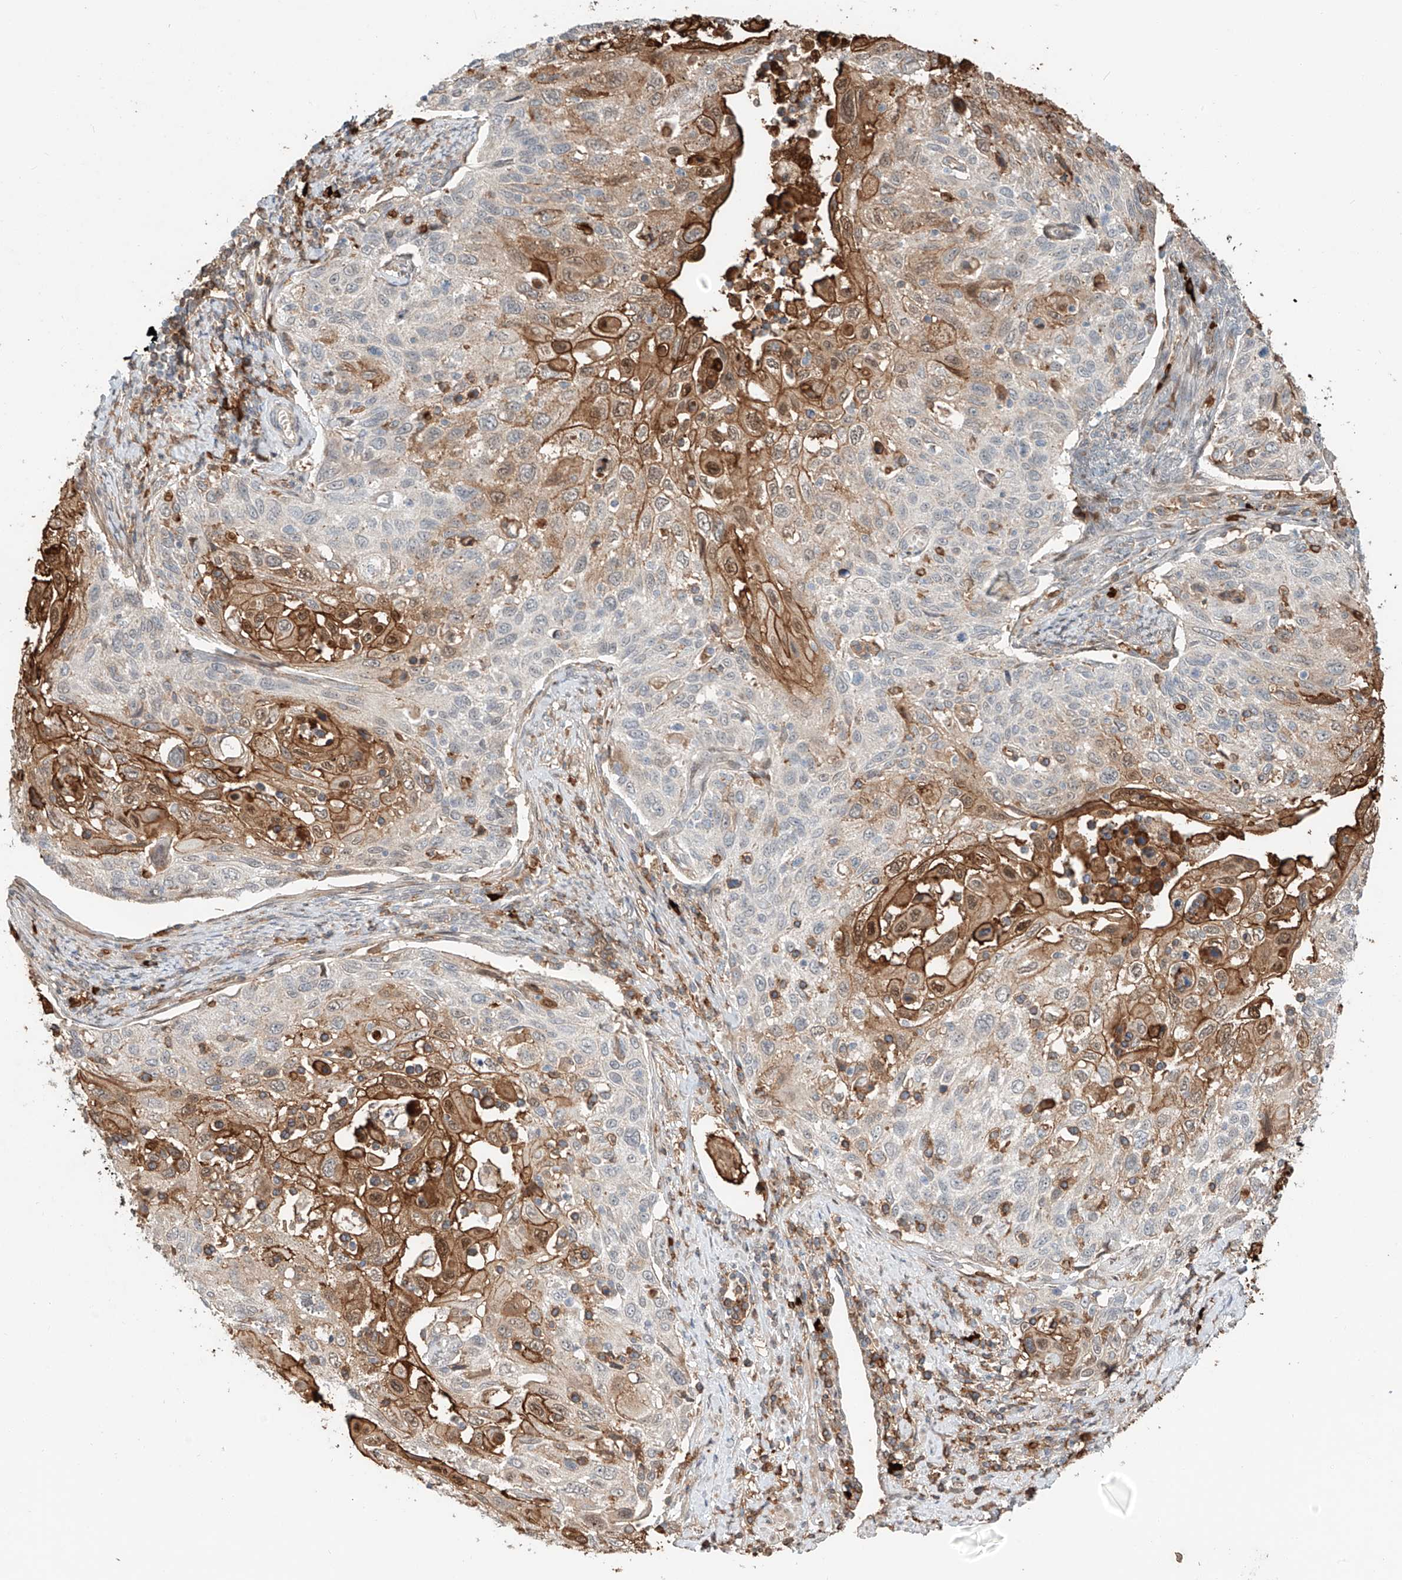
{"staining": {"intensity": "moderate", "quantity": "25%-75%", "location": "cytoplasmic/membranous,nuclear"}, "tissue": "cervical cancer", "cell_type": "Tumor cells", "image_type": "cancer", "snomed": [{"axis": "morphology", "description": "Squamous cell carcinoma, NOS"}, {"axis": "topography", "description": "Cervix"}], "caption": "Immunohistochemical staining of human cervical cancer (squamous cell carcinoma) displays moderate cytoplasmic/membranous and nuclear protein staining in about 25%-75% of tumor cells.", "gene": "CEP162", "patient": {"sex": "female", "age": 70}}